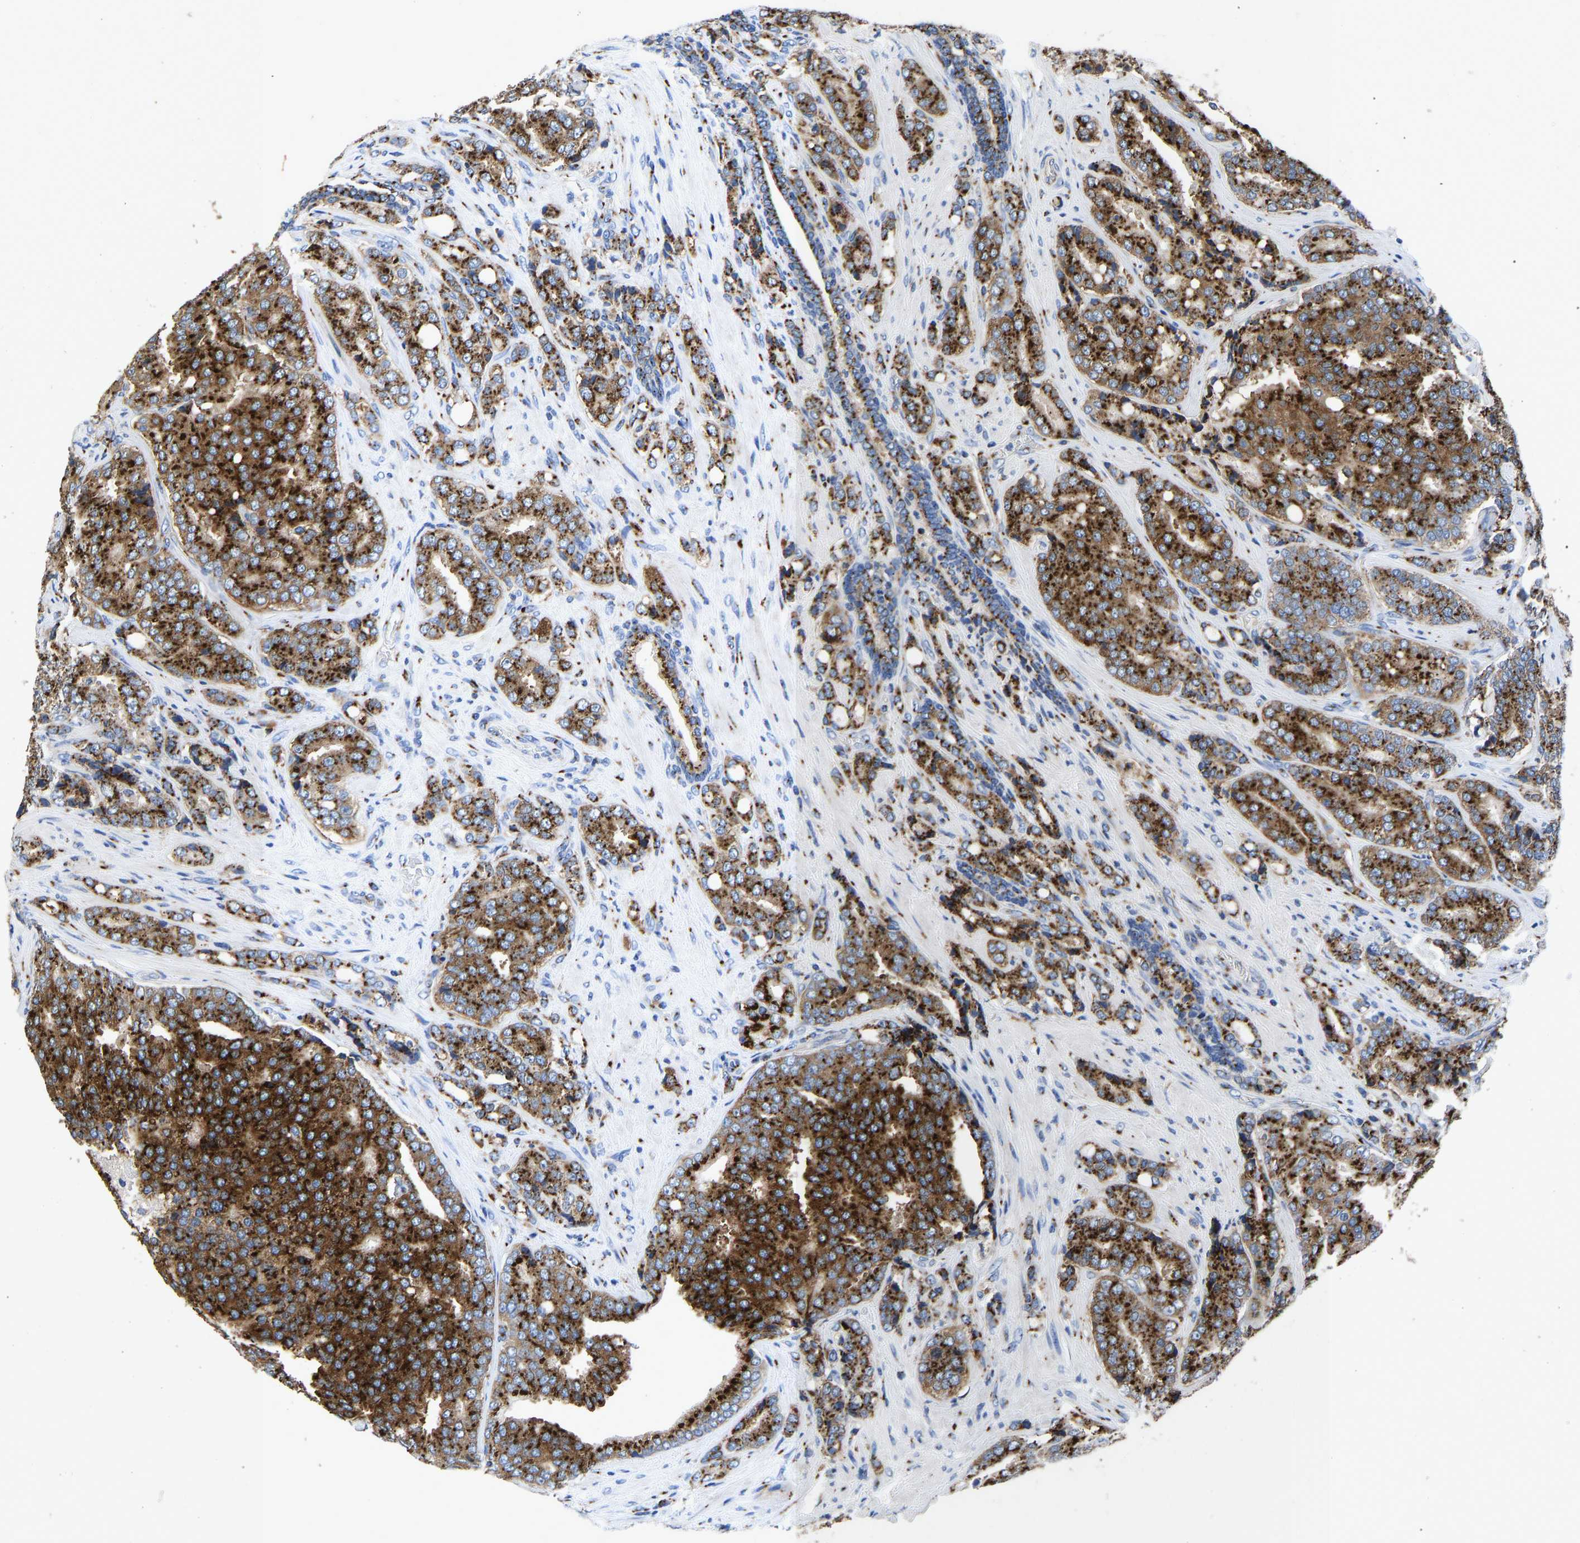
{"staining": {"intensity": "strong", "quantity": ">75%", "location": "cytoplasmic/membranous"}, "tissue": "prostate cancer", "cell_type": "Tumor cells", "image_type": "cancer", "snomed": [{"axis": "morphology", "description": "Adenocarcinoma, High grade"}, {"axis": "topography", "description": "Prostate"}], "caption": "Protein positivity by immunohistochemistry exhibits strong cytoplasmic/membranous staining in approximately >75% of tumor cells in high-grade adenocarcinoma (prostate).", "gene": "TMEM87A", "patient": {"sex": "male", "age": 50}}